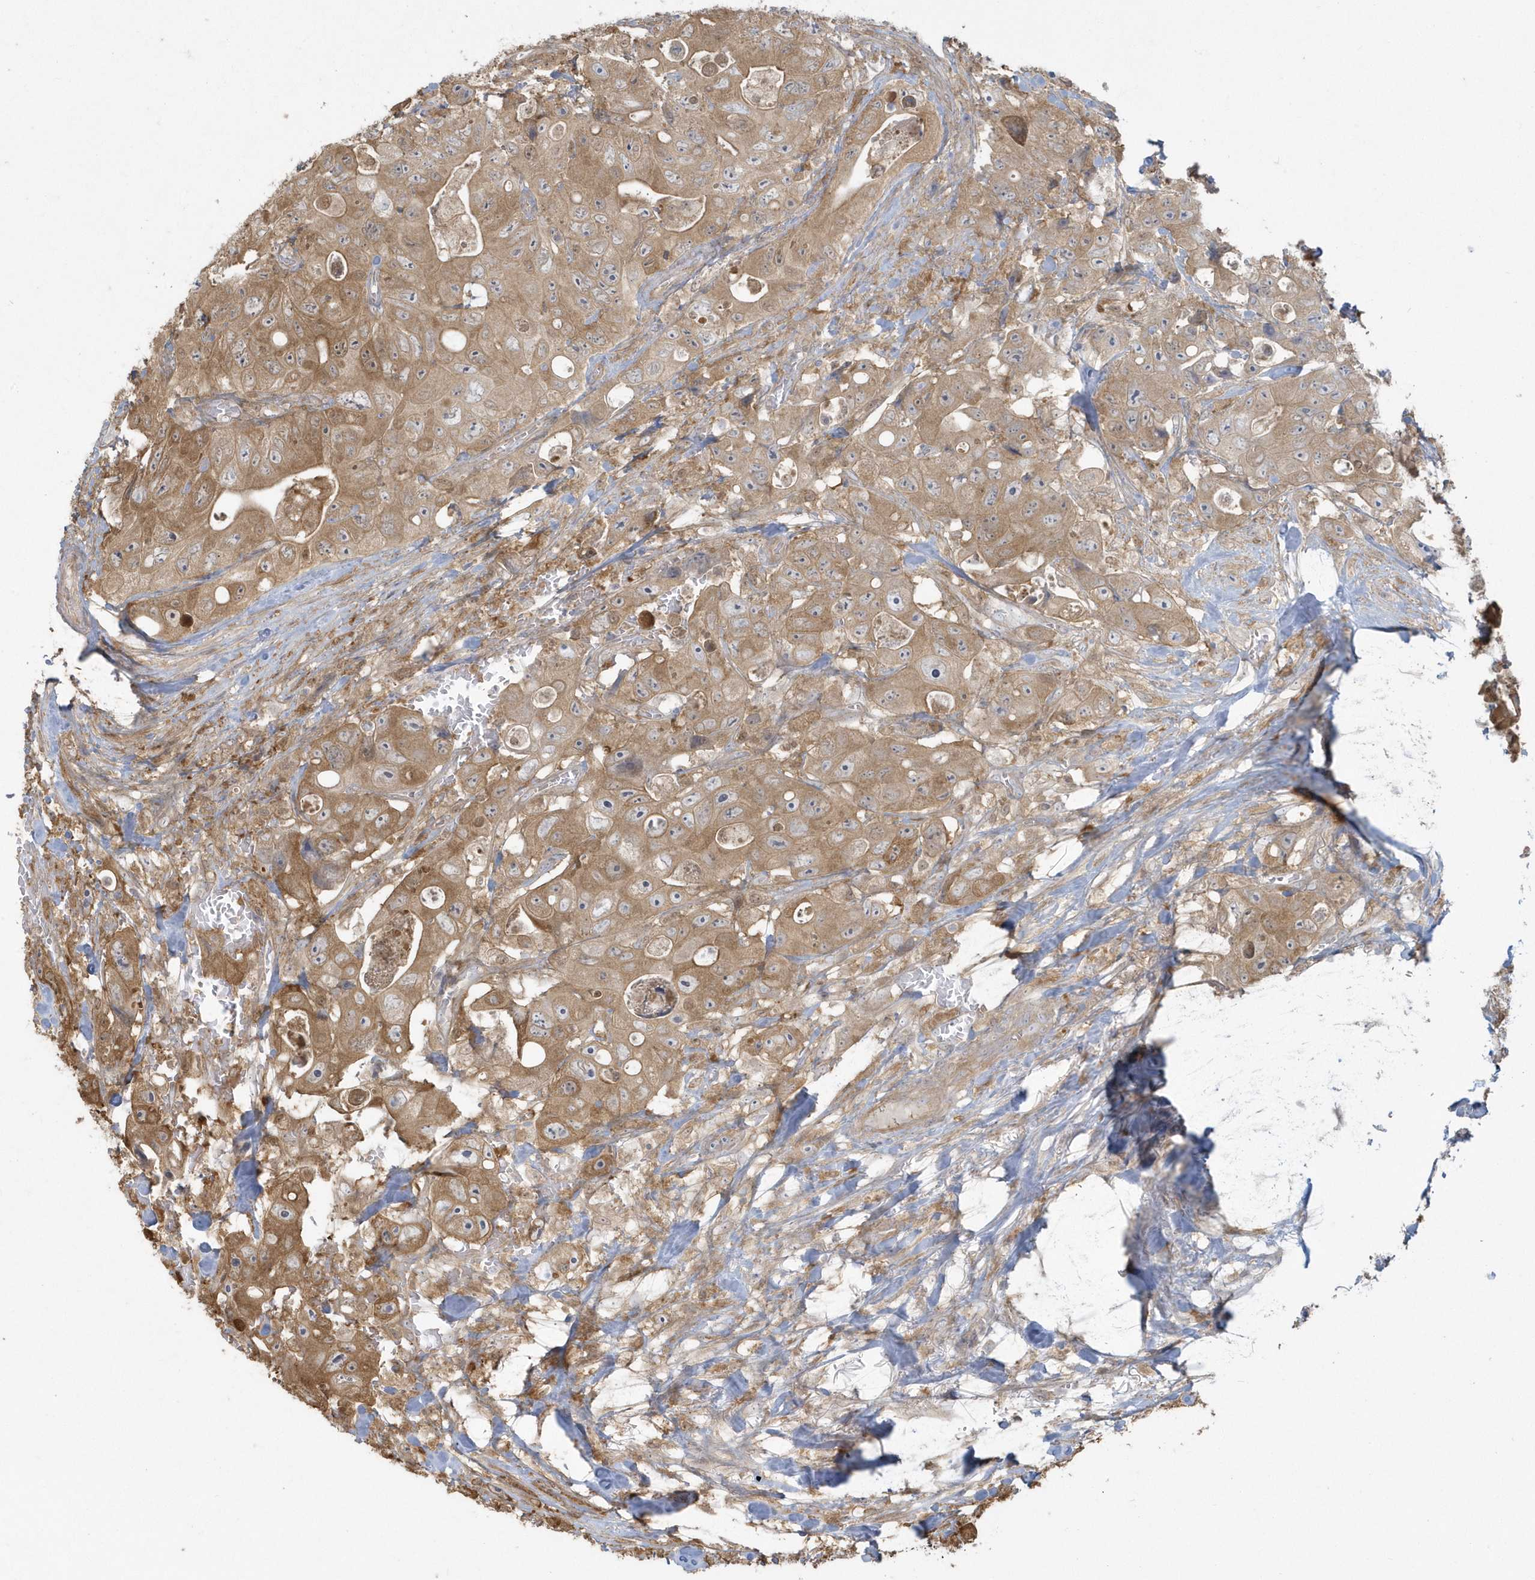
{"staining": {"intensity": "moderate", "quantity": ">75%", "location": "cytoplasmic/membranous"}, "tissue": "colorectal cancer", "cell_type": "Tumor cells", "image_type": "cancer", "snomed": [{"axis": "morphology", "description": "Adenocarcinoma, NOS"}, {"axis": "topography", "description": "Colon"}], "caption": "DAB immunohistochemical staining of colorectal cancer demonstrates moderate cytoplasmic/membranous protein staining in about >75% of tumor cells.", "gene": "HNMT", "patient": {"sex": "female", "age": 46}}